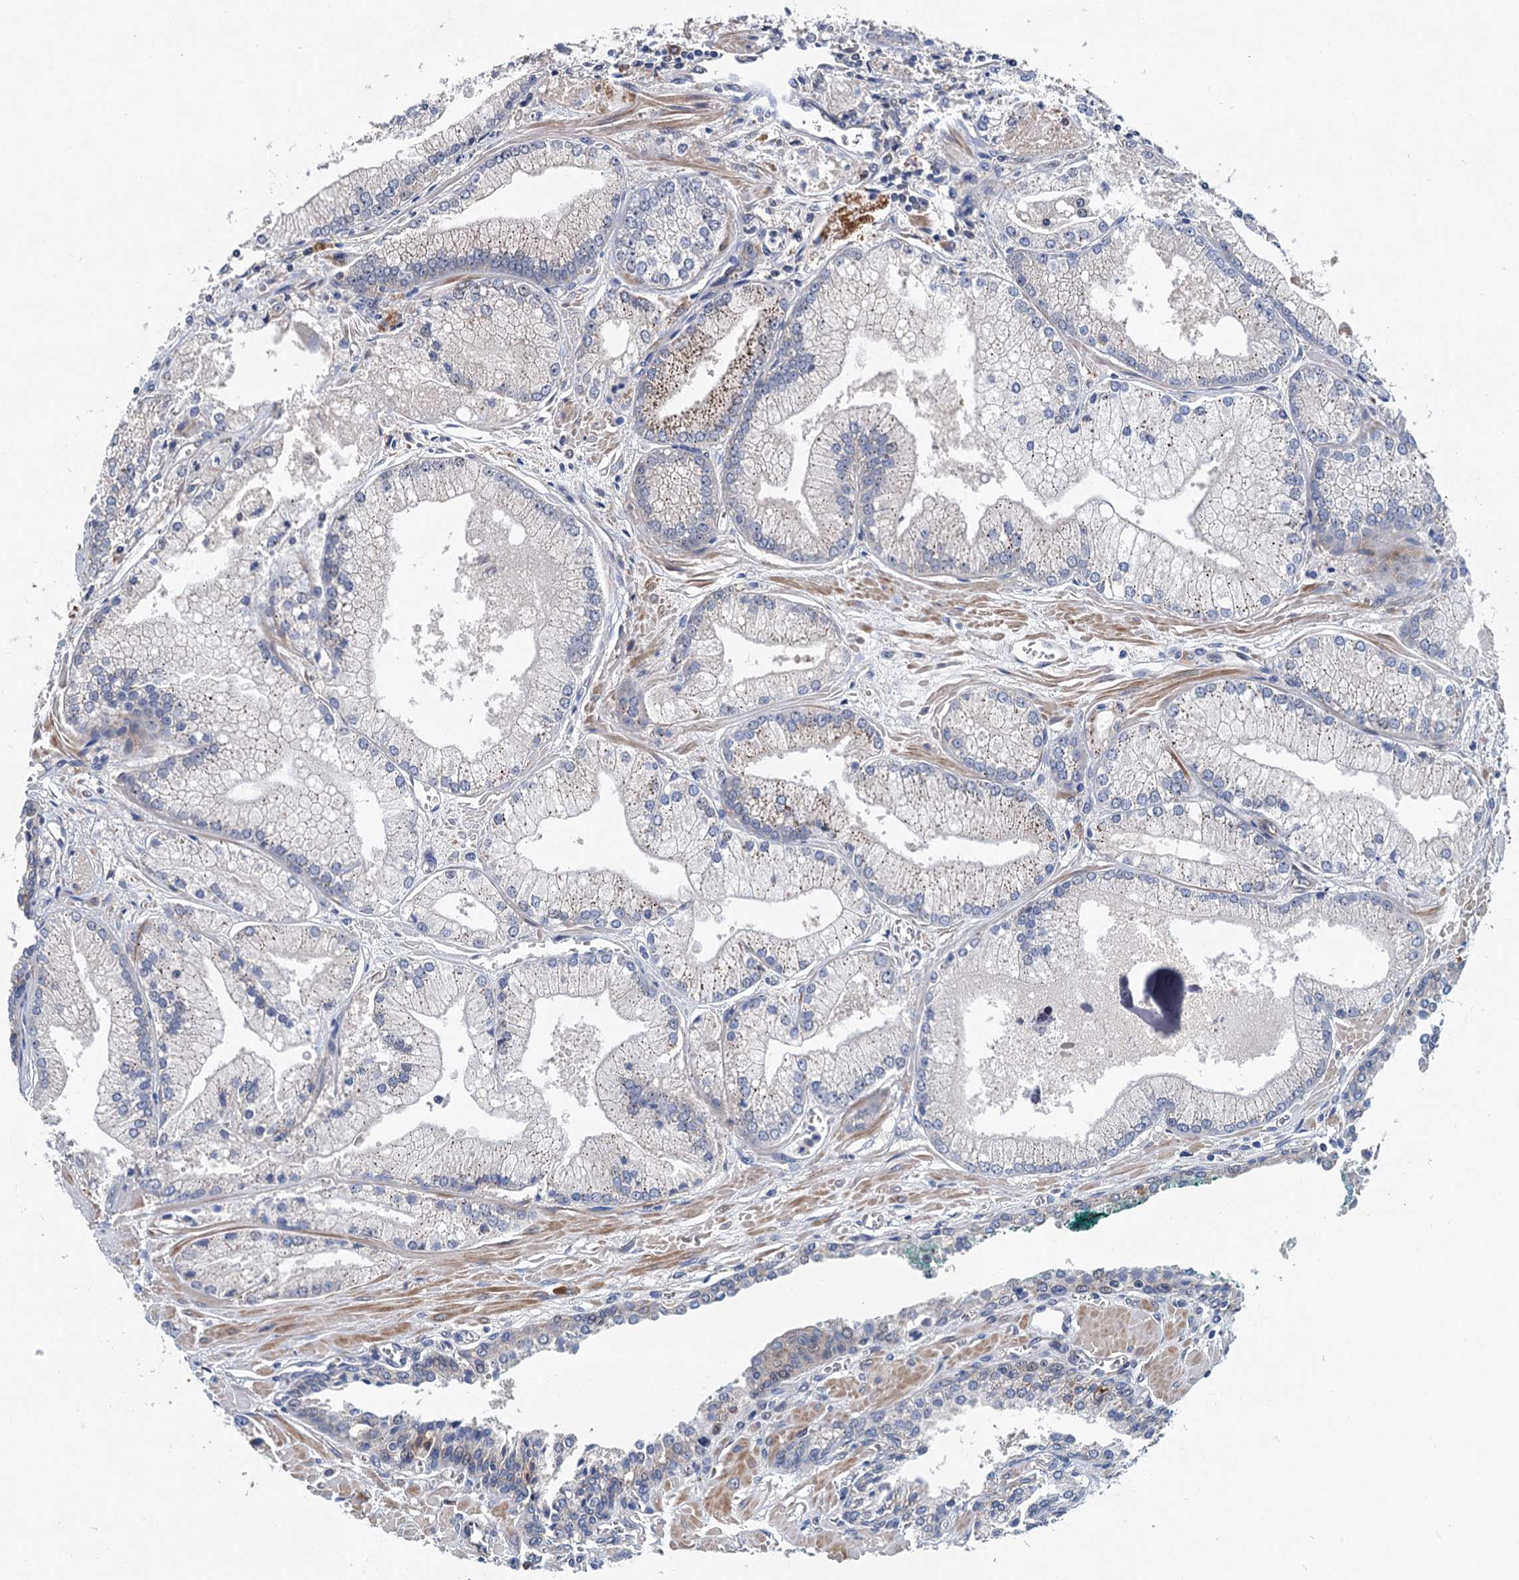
{"staining": {"intensity": "weak", "quantity": "25%-75%", "location": "cytoplasmic/membranous"}, "tissue": "prostate cancer", "cell_type": "Tumor cells", "image_type": "cancer", "snomed": [{"axis": "morphology", "description": "Adenocarcinoma, Low grade"}, {"axis": "topography", "description": "Prostate"}], "caption": "A histopathology image of human adenocarcinoma (low-grade) (prostate) stained for a protein exhibits weak cytoplasmic/membranous brown staining in tumor cells.", "gene": "TRAF7", "patient": {"sex": "male", "age": 67}}